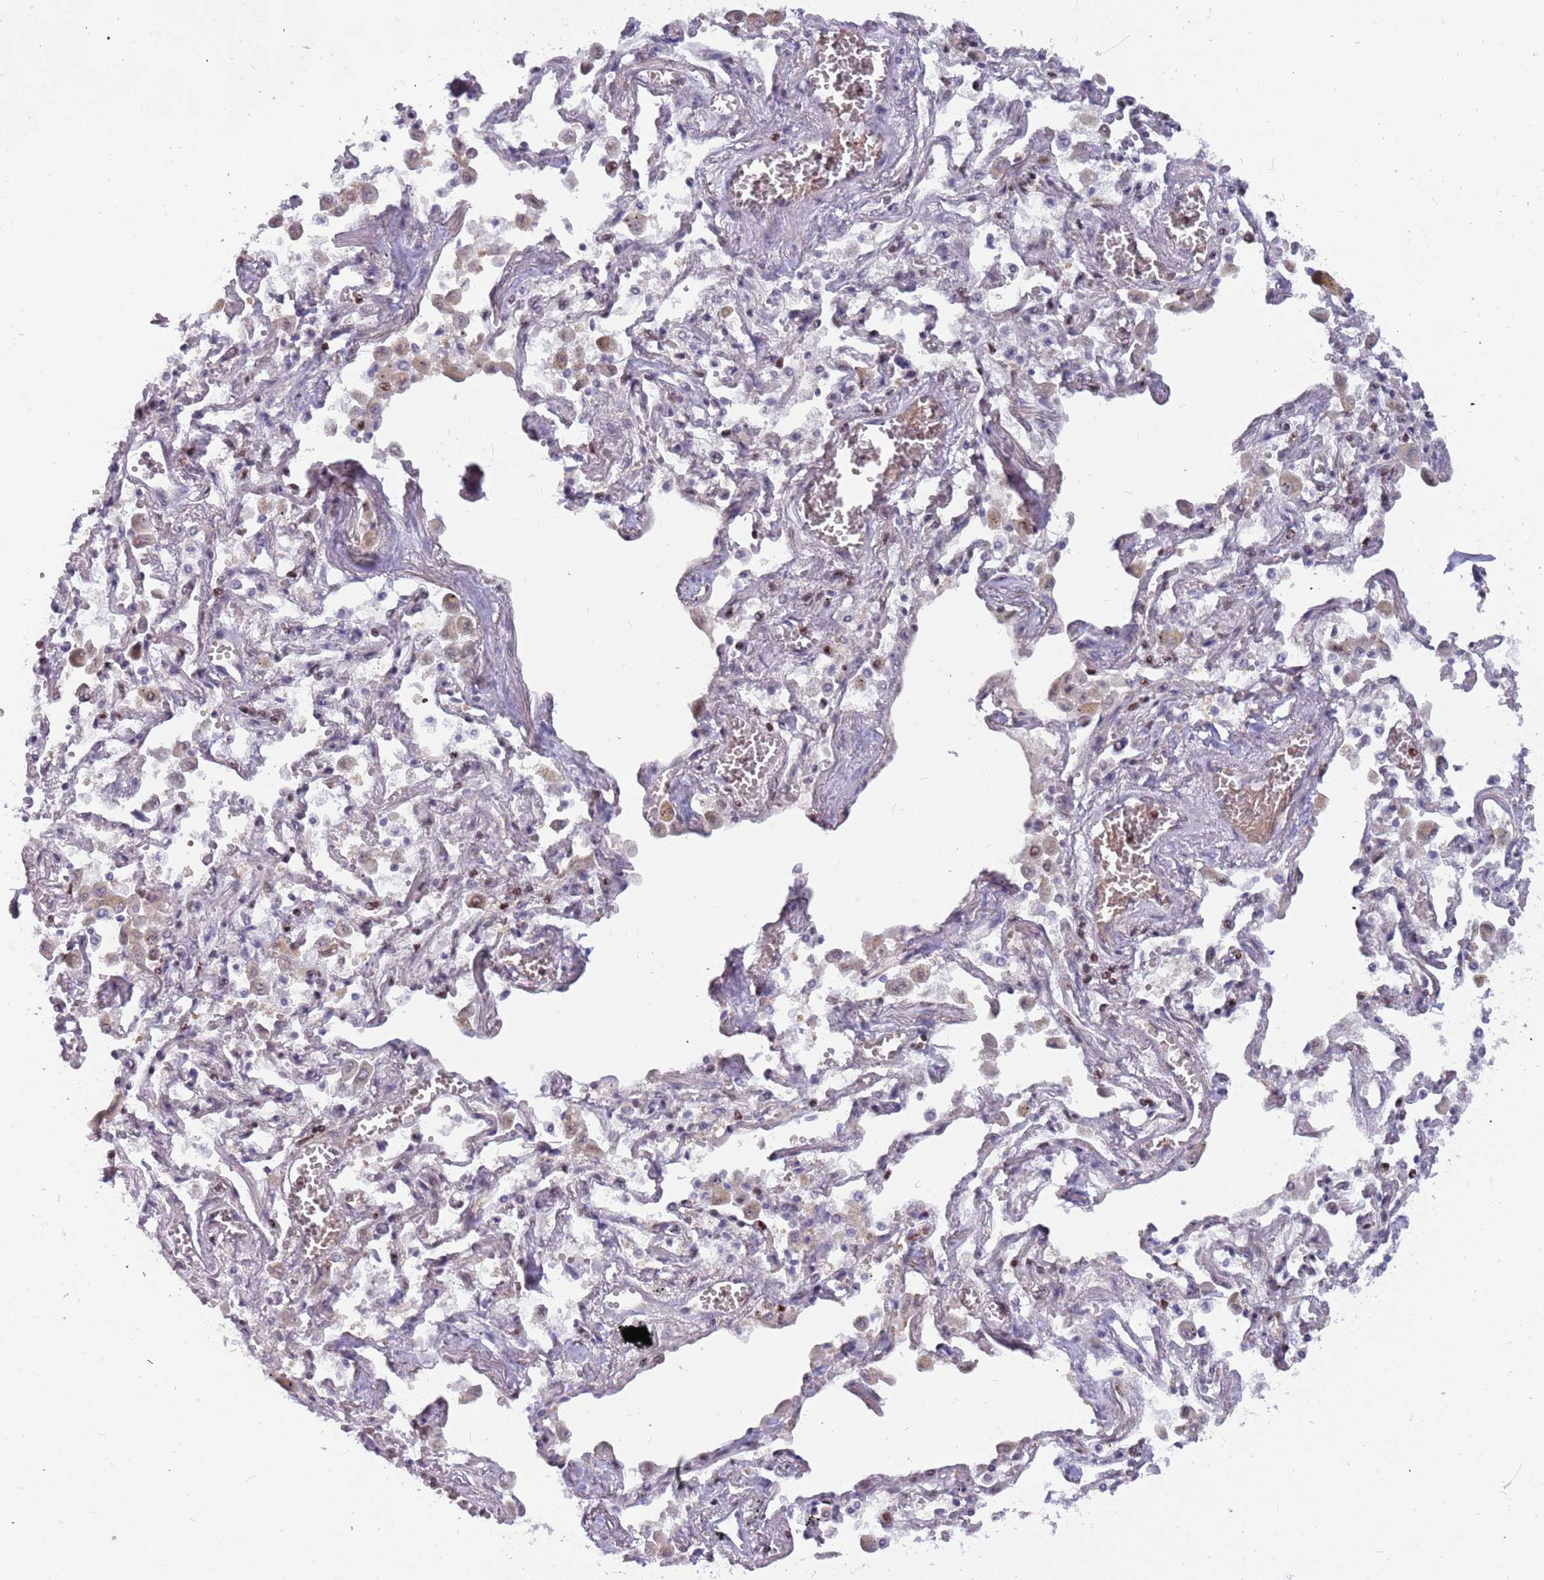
{"staining": {"intensity": "negative", "quantity": "none", "location": "none"}, "tissue": "lung cancer", "cell_type": "Tumor cells", "image_type": "cancer", "snomed": [{"axis": "morphology", "description": "Adenocarcinoma, NOS"}, {"axis": "topography", "description": "Lung"}], "caption": "IHC photomicrograph of neoplastic tissue: adenocarcinoma (lung) stained with DAB demonstrates no significant protein staining in tumor cells. (Immunohistochemistry, brightfield microscopy, high magnification).", "gene": "ARHGEF5", "patient": {"sex": "male", "age": 67}}